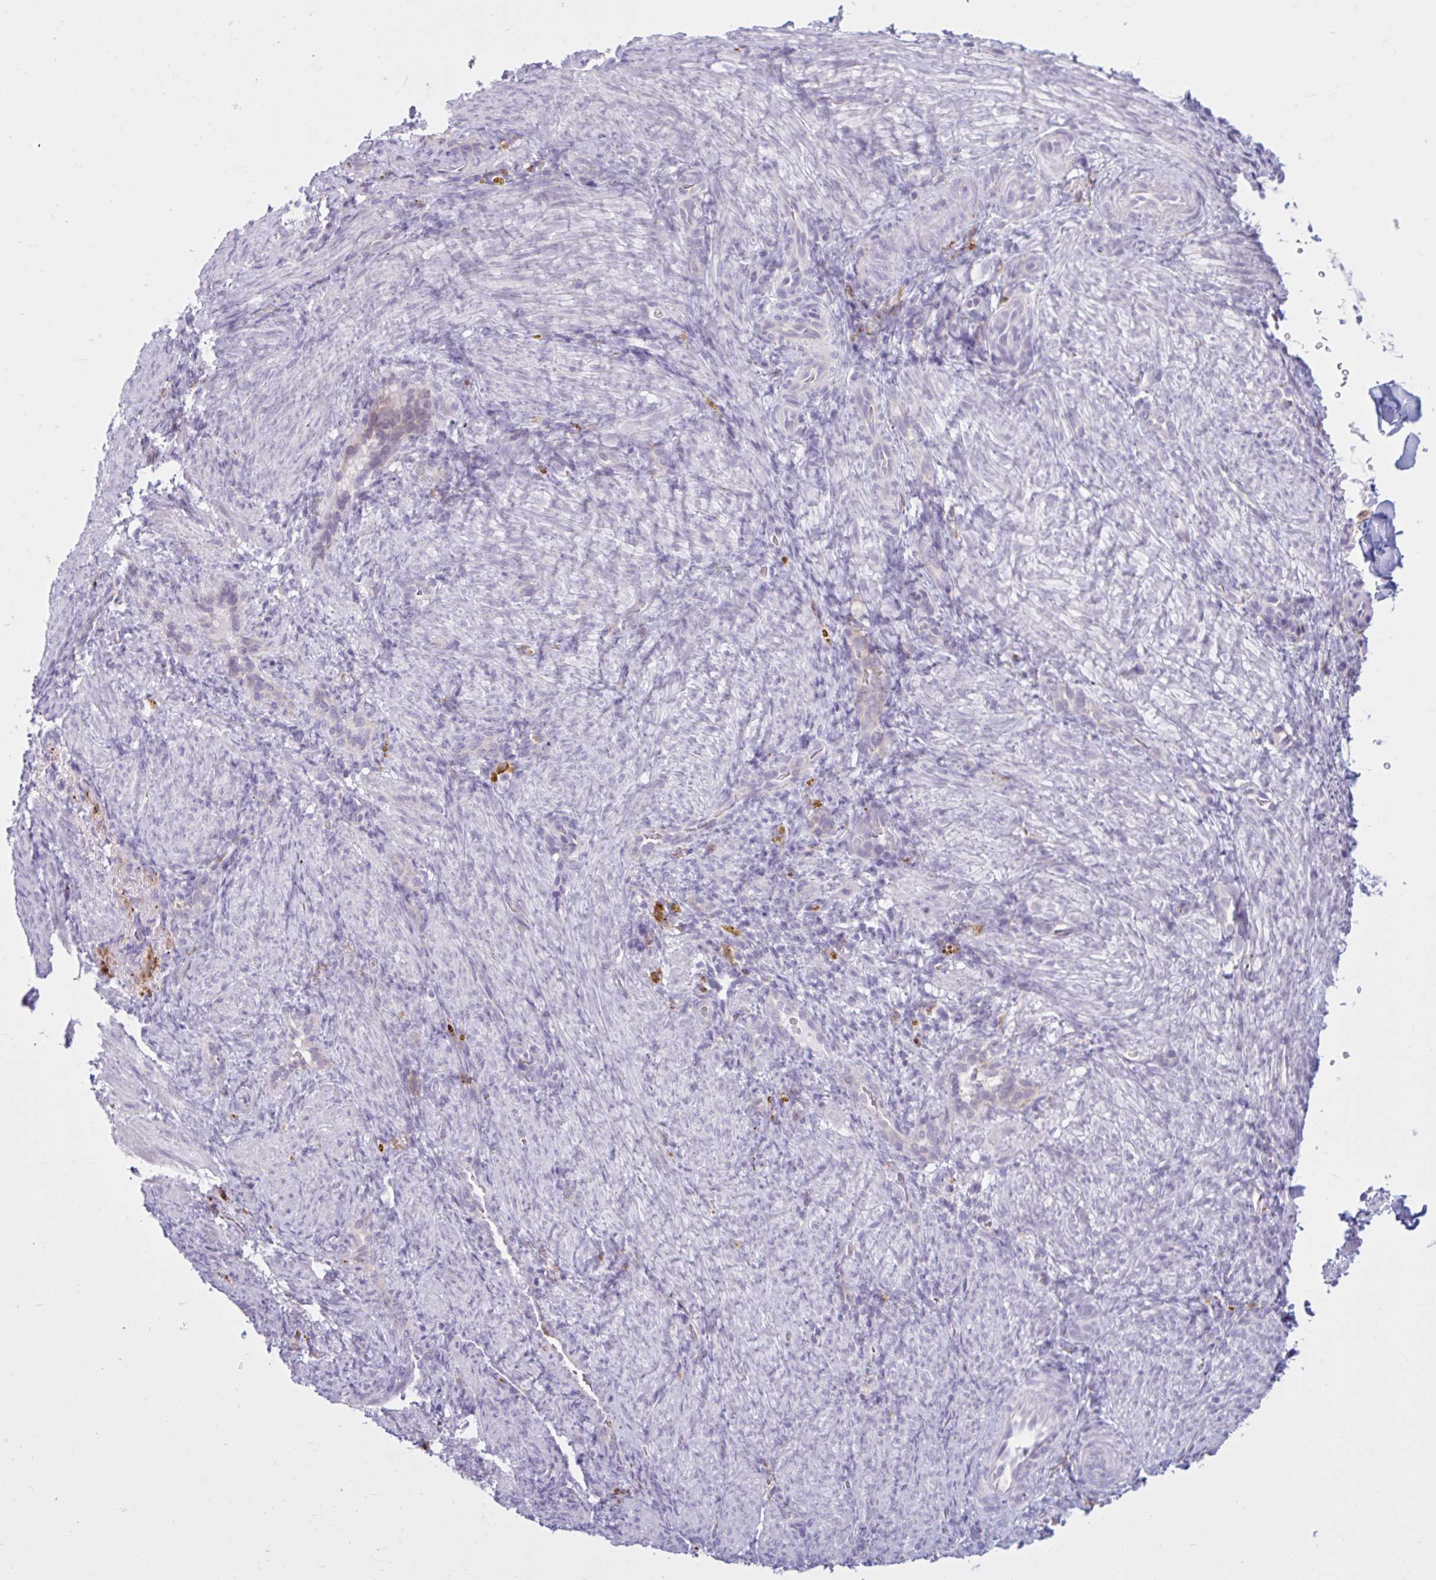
{"staining": {"intensity": "negative", "quantity": "none", "location": "none"}, "tissue": "endometrium", "cell_type": "Cells in endometrial stroma", "image_type": "normal", "snomed": [{"axis": "morphology", "description": "Normal tissue, NOS"}, {"axis": "topography", "description": "Endometrium"}], "caption": "Cells in endometrial stroma show no significant positivity in benign endometrium.", "gene": "CEP120", "patient": {"sex": "female", "age": 34}}